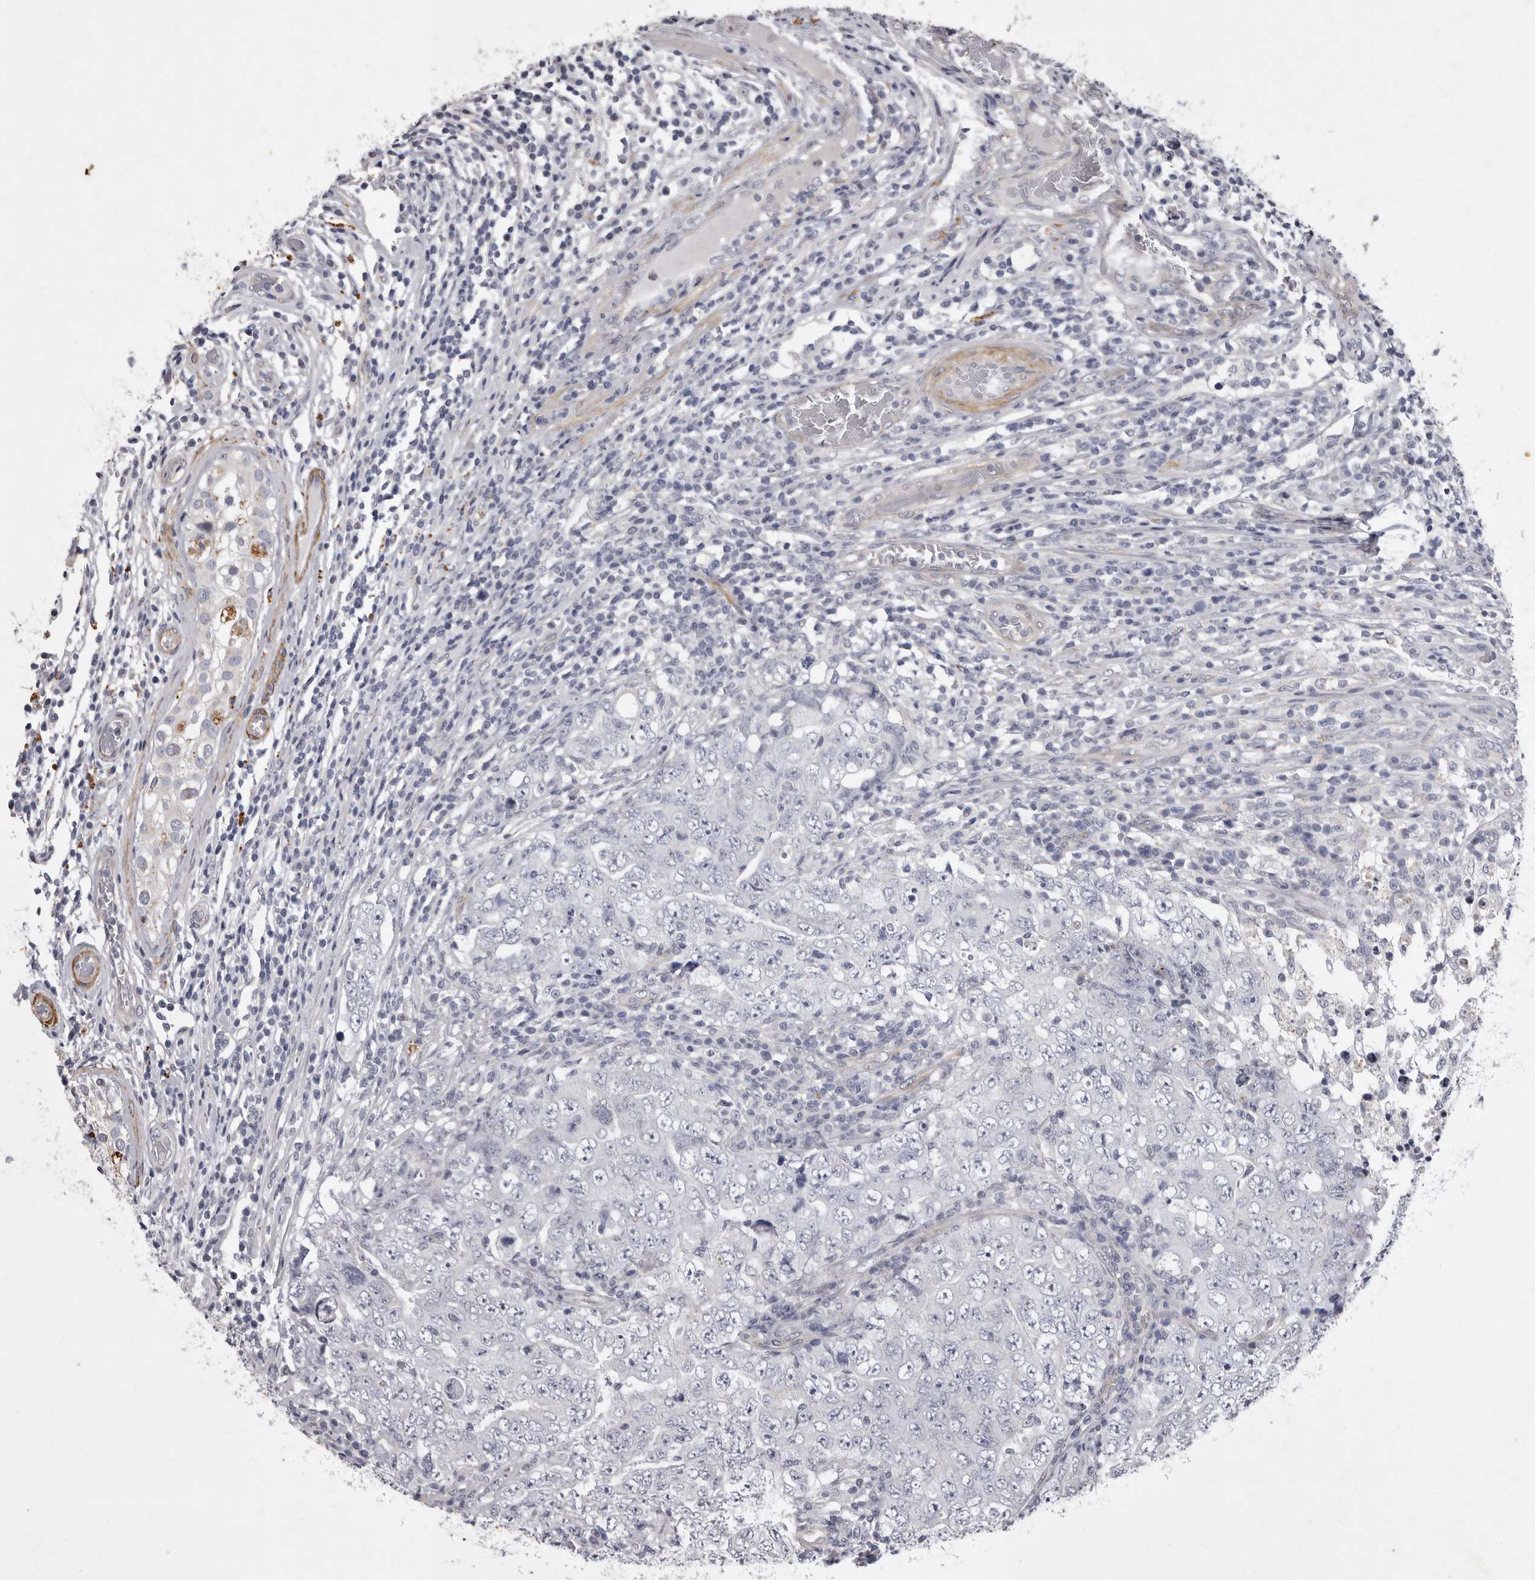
{"staining": {"intensity": "negative", "quantity": "none", "location": "none"}, "tissue": "testis cancer", "cell_type": "Tumor cells", "image_type": "cancer", "snomed": [{"axis": "morphology", "description": "Carcinoma, Embryonal, NOS"}, {"axis": "topography", "description": "Testis"}], "caption": "Testis cancer stained for a protein using immunohistochemistry displays no expression tumor cells.", "gene": "NKAIN4", "patient": {"sex": "male", "age": 26}}